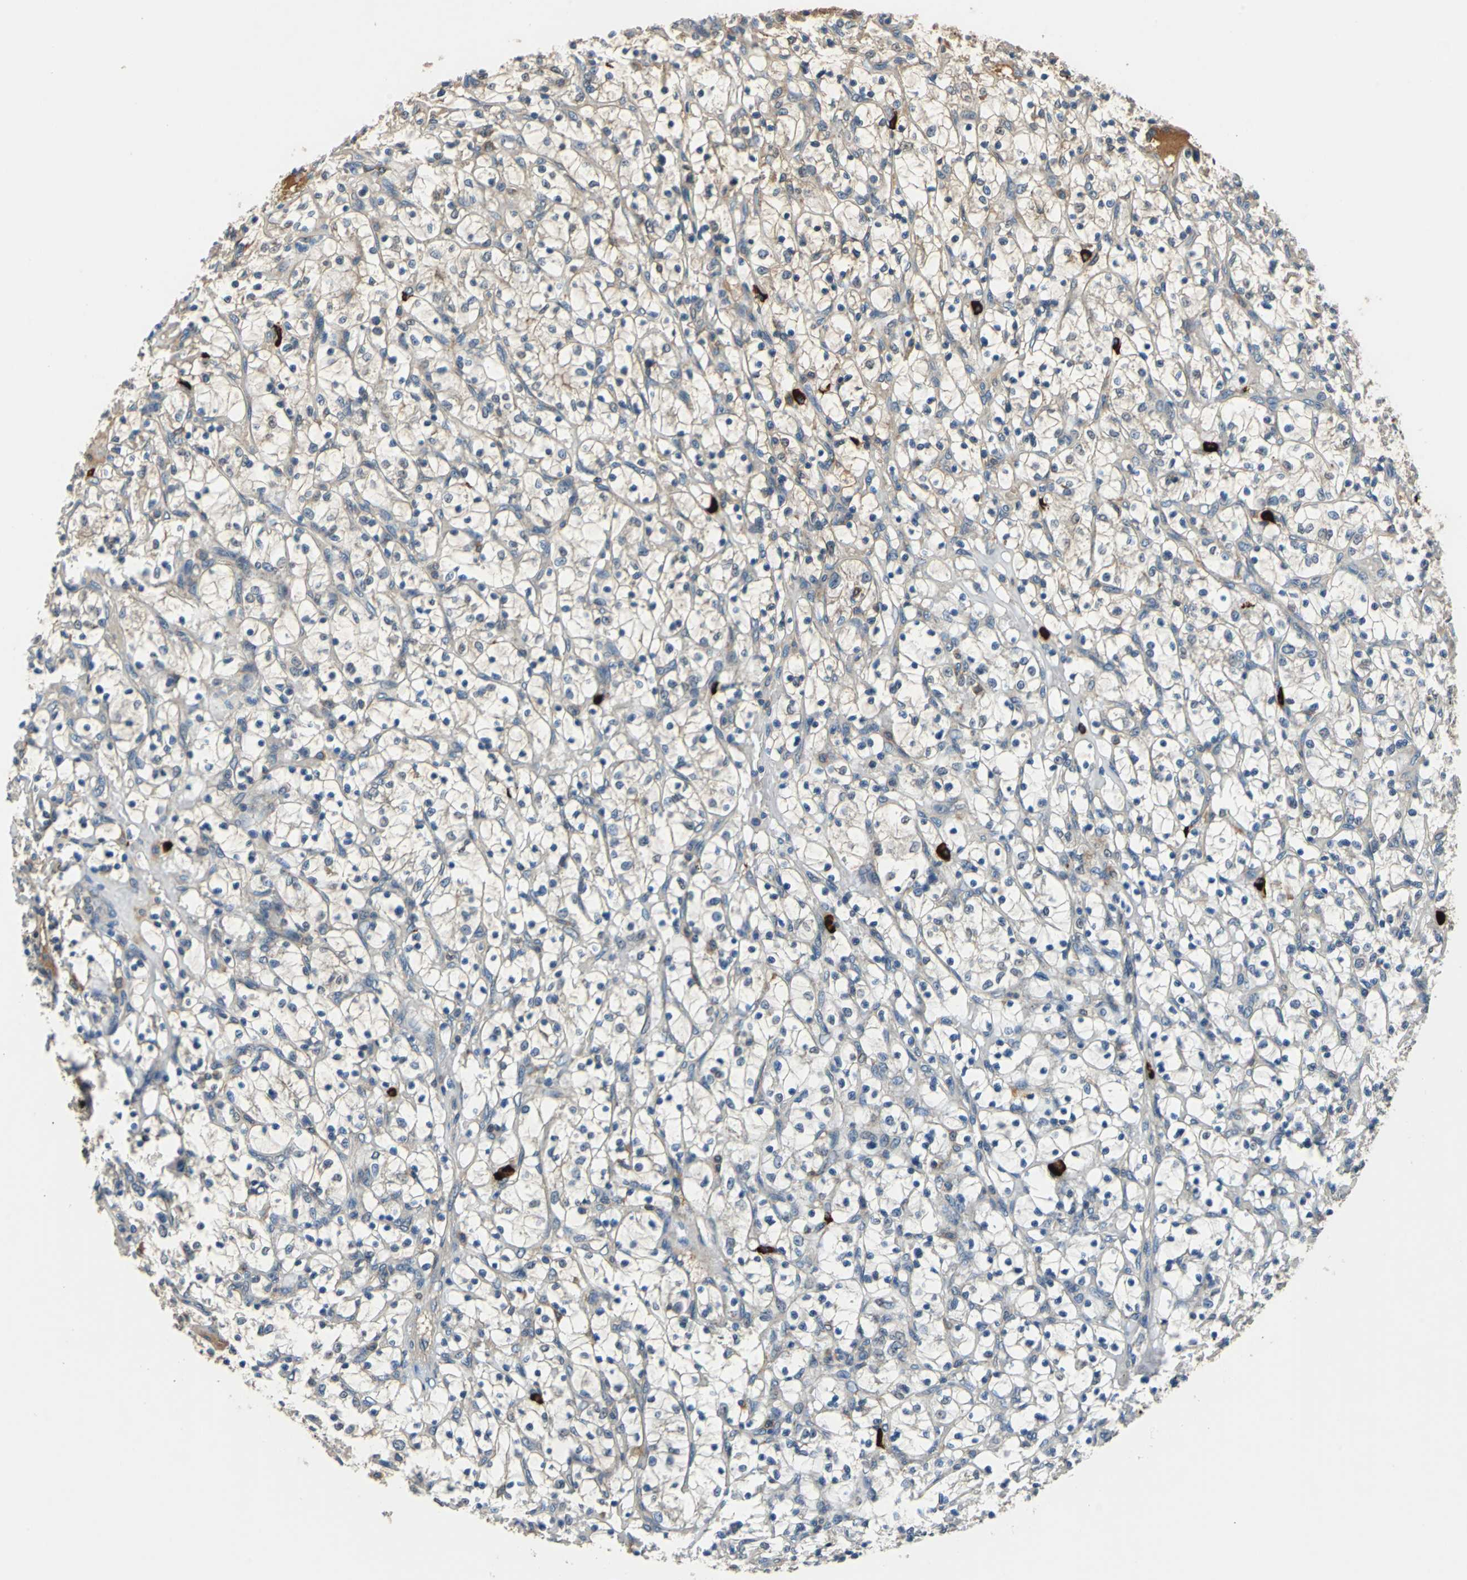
{"staining": {"intensity": "weak", "quantity": "<25%", "location": "cytoplasmic/membranous"}, "tissue": "renal cancer", "cell_type": "Tumor cells", "image_type": "cancer", "snomed": [{"axis": "morphology", "description": "Adenocarcinoma, NOS"}, {"axis": "topography", "description": "Kidney"}], "caption": "Renal cancer stained for a protein using immunohistochemistry (IHC) demonstrates no expression tumor cells.", "gene": "SLC19A2", "patient": {"sex": "female", "age": 69}}